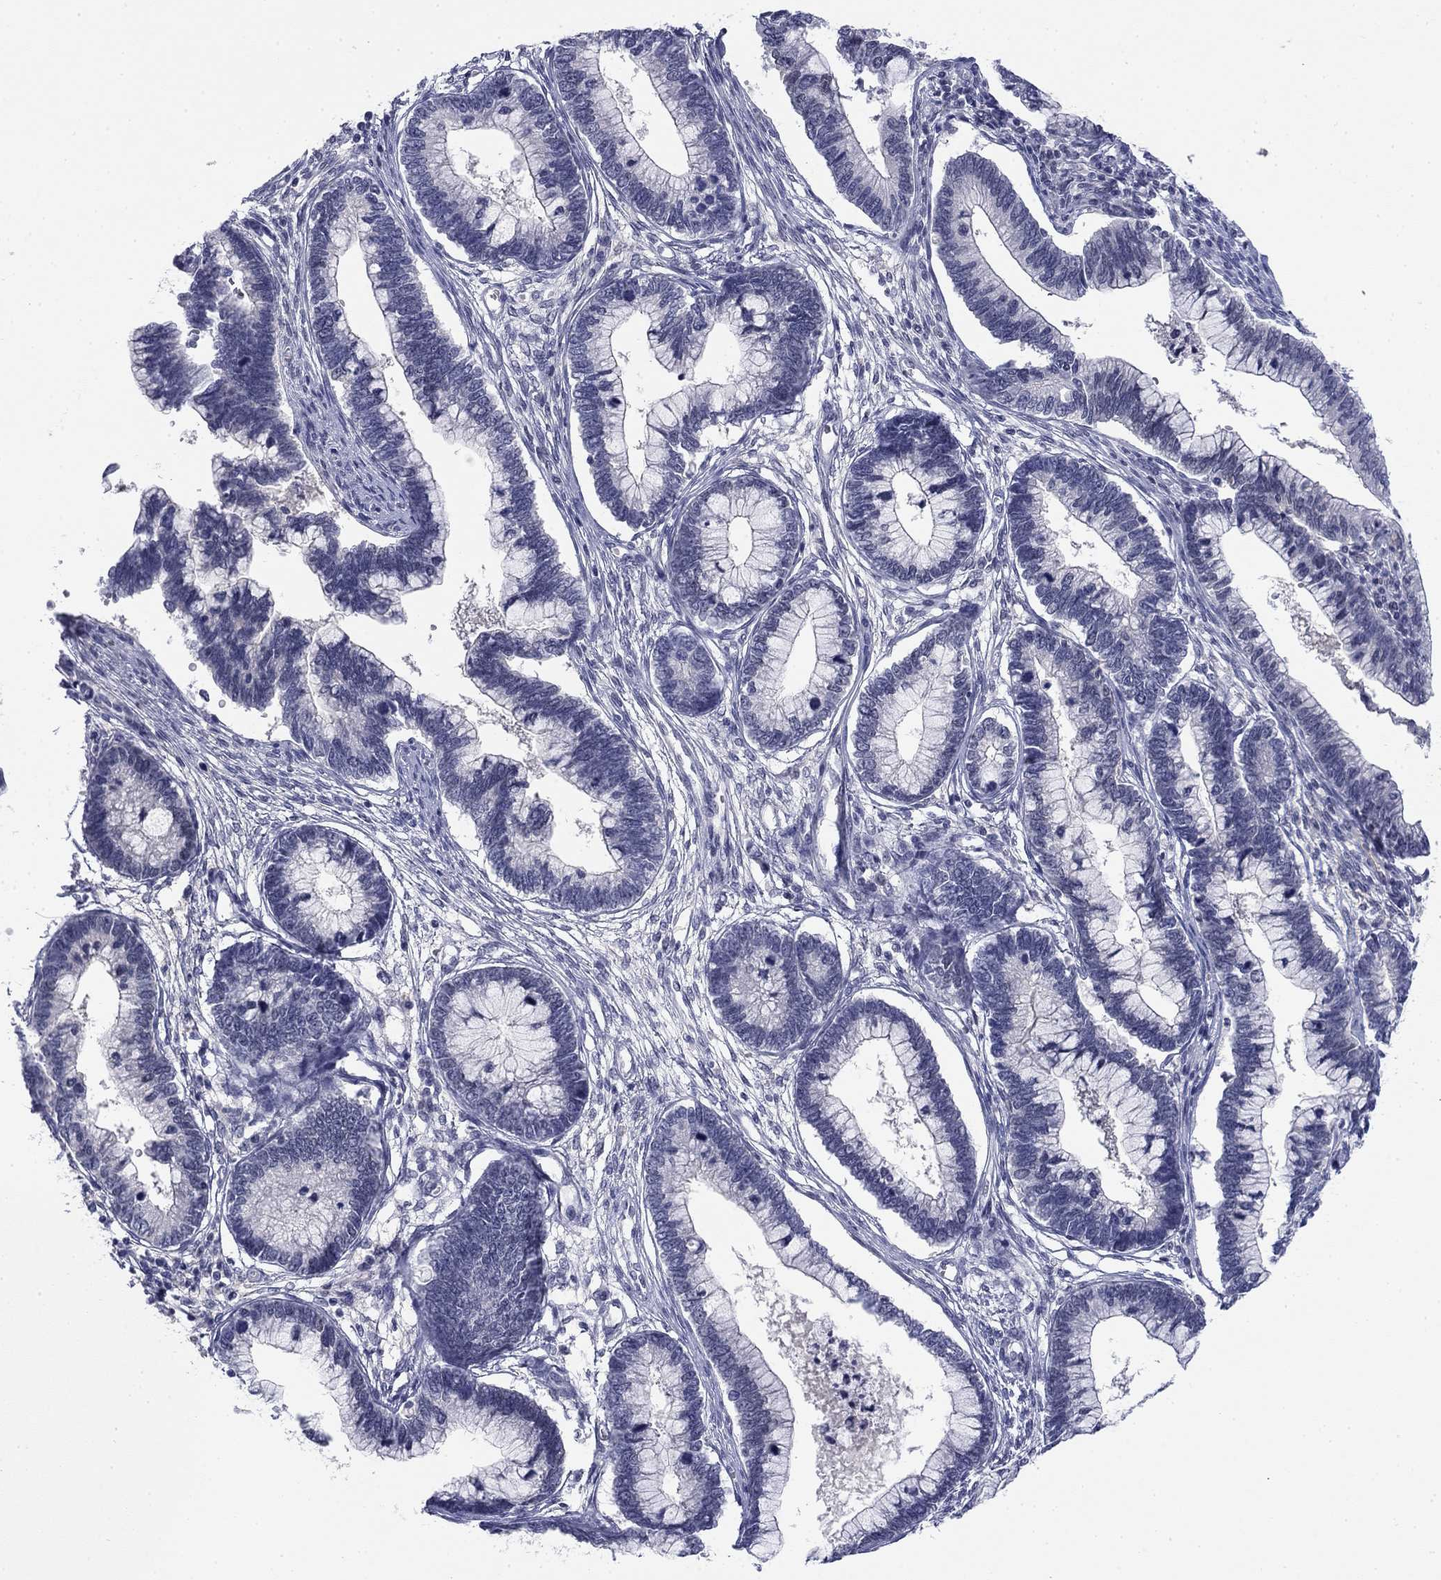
{"staining": {"intensity": "negative", "quantity": "none", "location": "none"}, "tissue": "cervical cancer", "cell_type": "Tumor cells", "image_type": "cancer", "snomed": [{"axis": "morphology", "description": "Adenocarcinoma, NOS"}, {"axis": "topography", "description": "Cervix"}], "caption": "Tumor cells show no significant positivity in cervical cancer.", "gene": "TIGD4", "patient": {"sex": "female", "age": 44}}